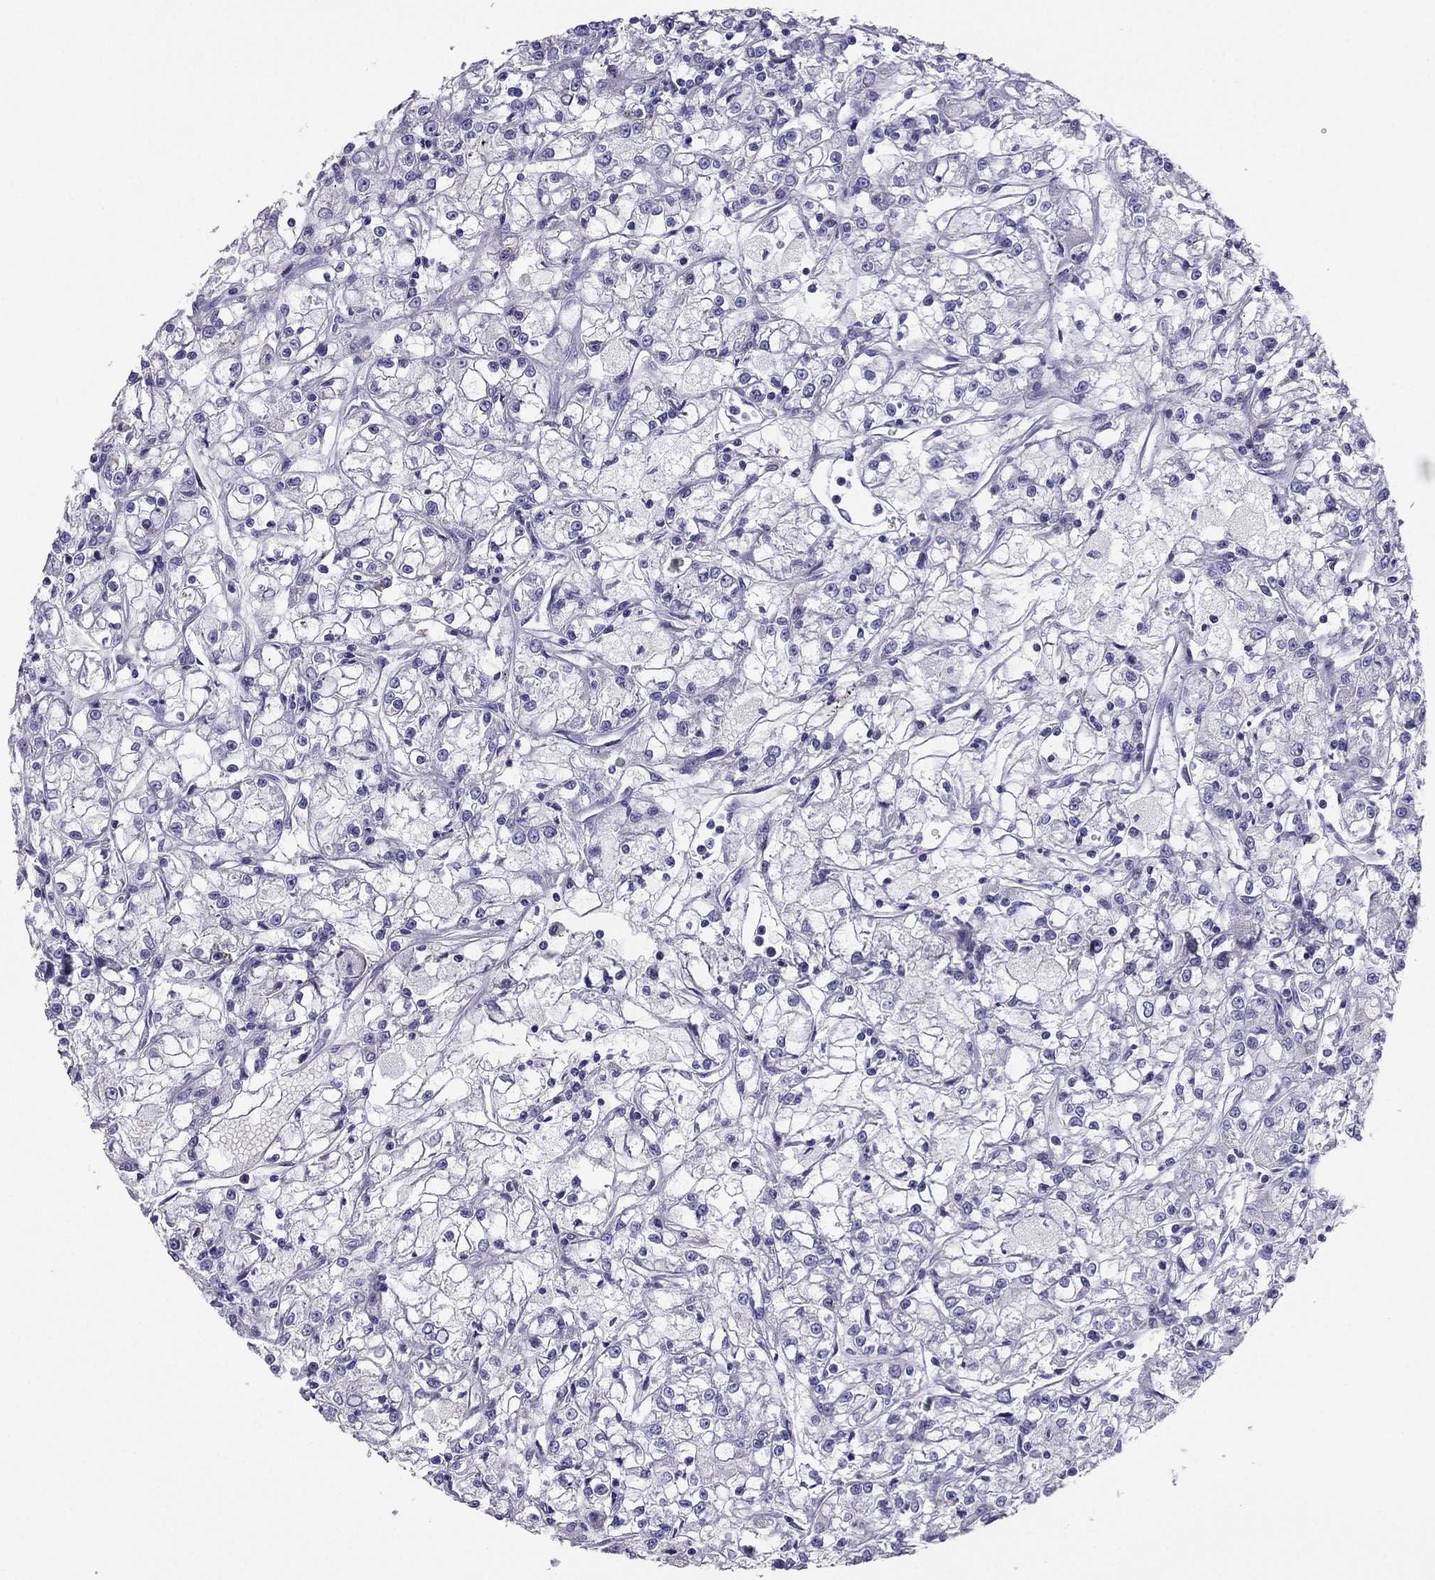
{"staining": {"intensity": "negative", "quantity": "none", "location": "none"}, "tissue": "renal cancer", "cell_type": "Tumor cells", "image_type": "cancer", "snomed": [{"axis": "morphology", "description": "Adenocarcinoma, NOS"}, {"axis": "topography", "description": "Kidney"}], "caption": "Micrograph shows no protein staining in tumor cells of renal cancer (adenocarcinoma) tissue.", "gene": "MAEL", "patient": {"sex": "female", "age": 59}}